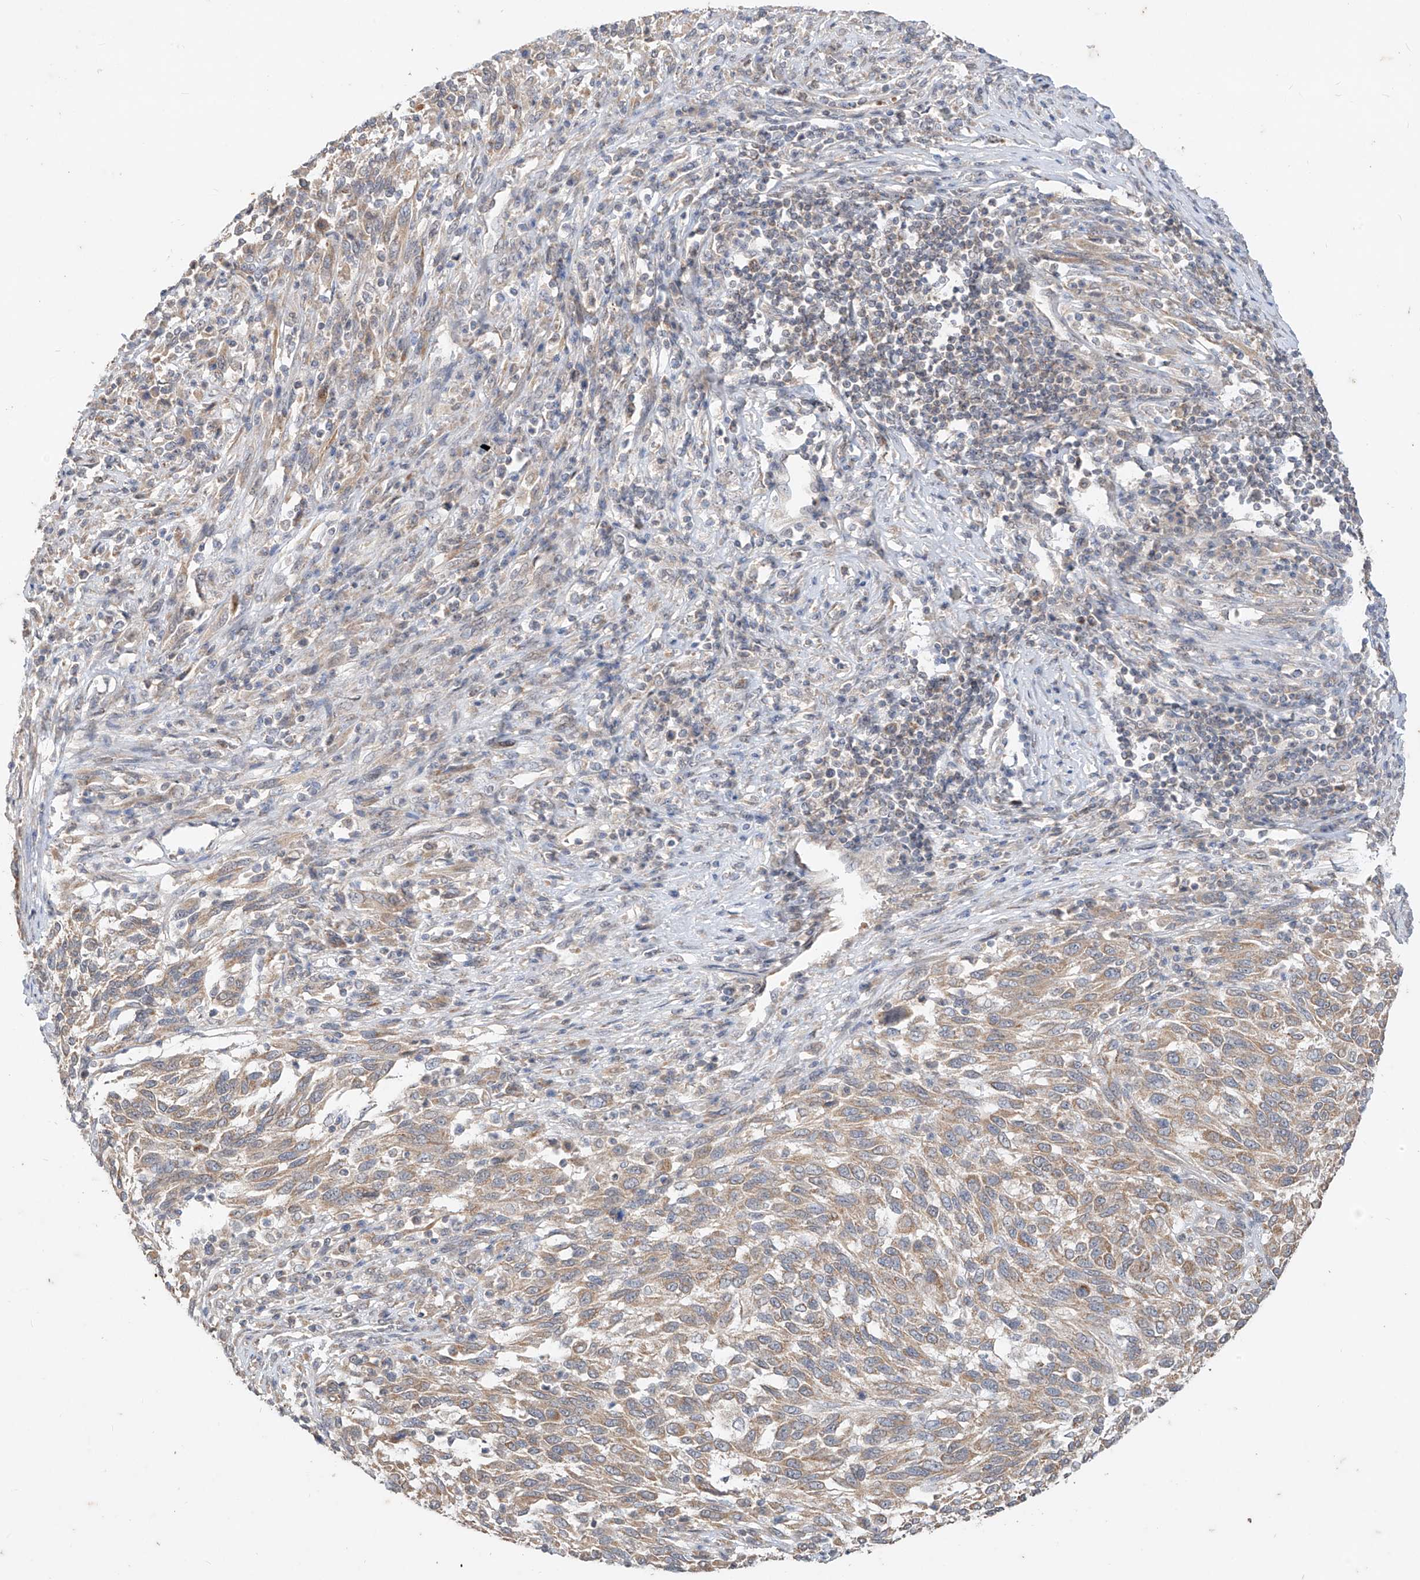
{"staining": {"intensity": "moderate", "quantity": ">75%", "location": "cytoplasmic/membranous"}, "tissue": "melanoma", "cell_type": "Tumor cells", "image_type": "cancer", "snomed": [{"axis": "morphology", "description": "Malignant melanoma, Metastatic site"}, {"axis": "topography", "description": "Lymph node"}], "caption": "The image shows a brown stain indicating the presence of a protein in the cytoplasmic/membranous of tumor cells in malignant melanoma (metastatic site).", "gene": "MTUS2", "patient": {"sex": "male", "age": 61}}